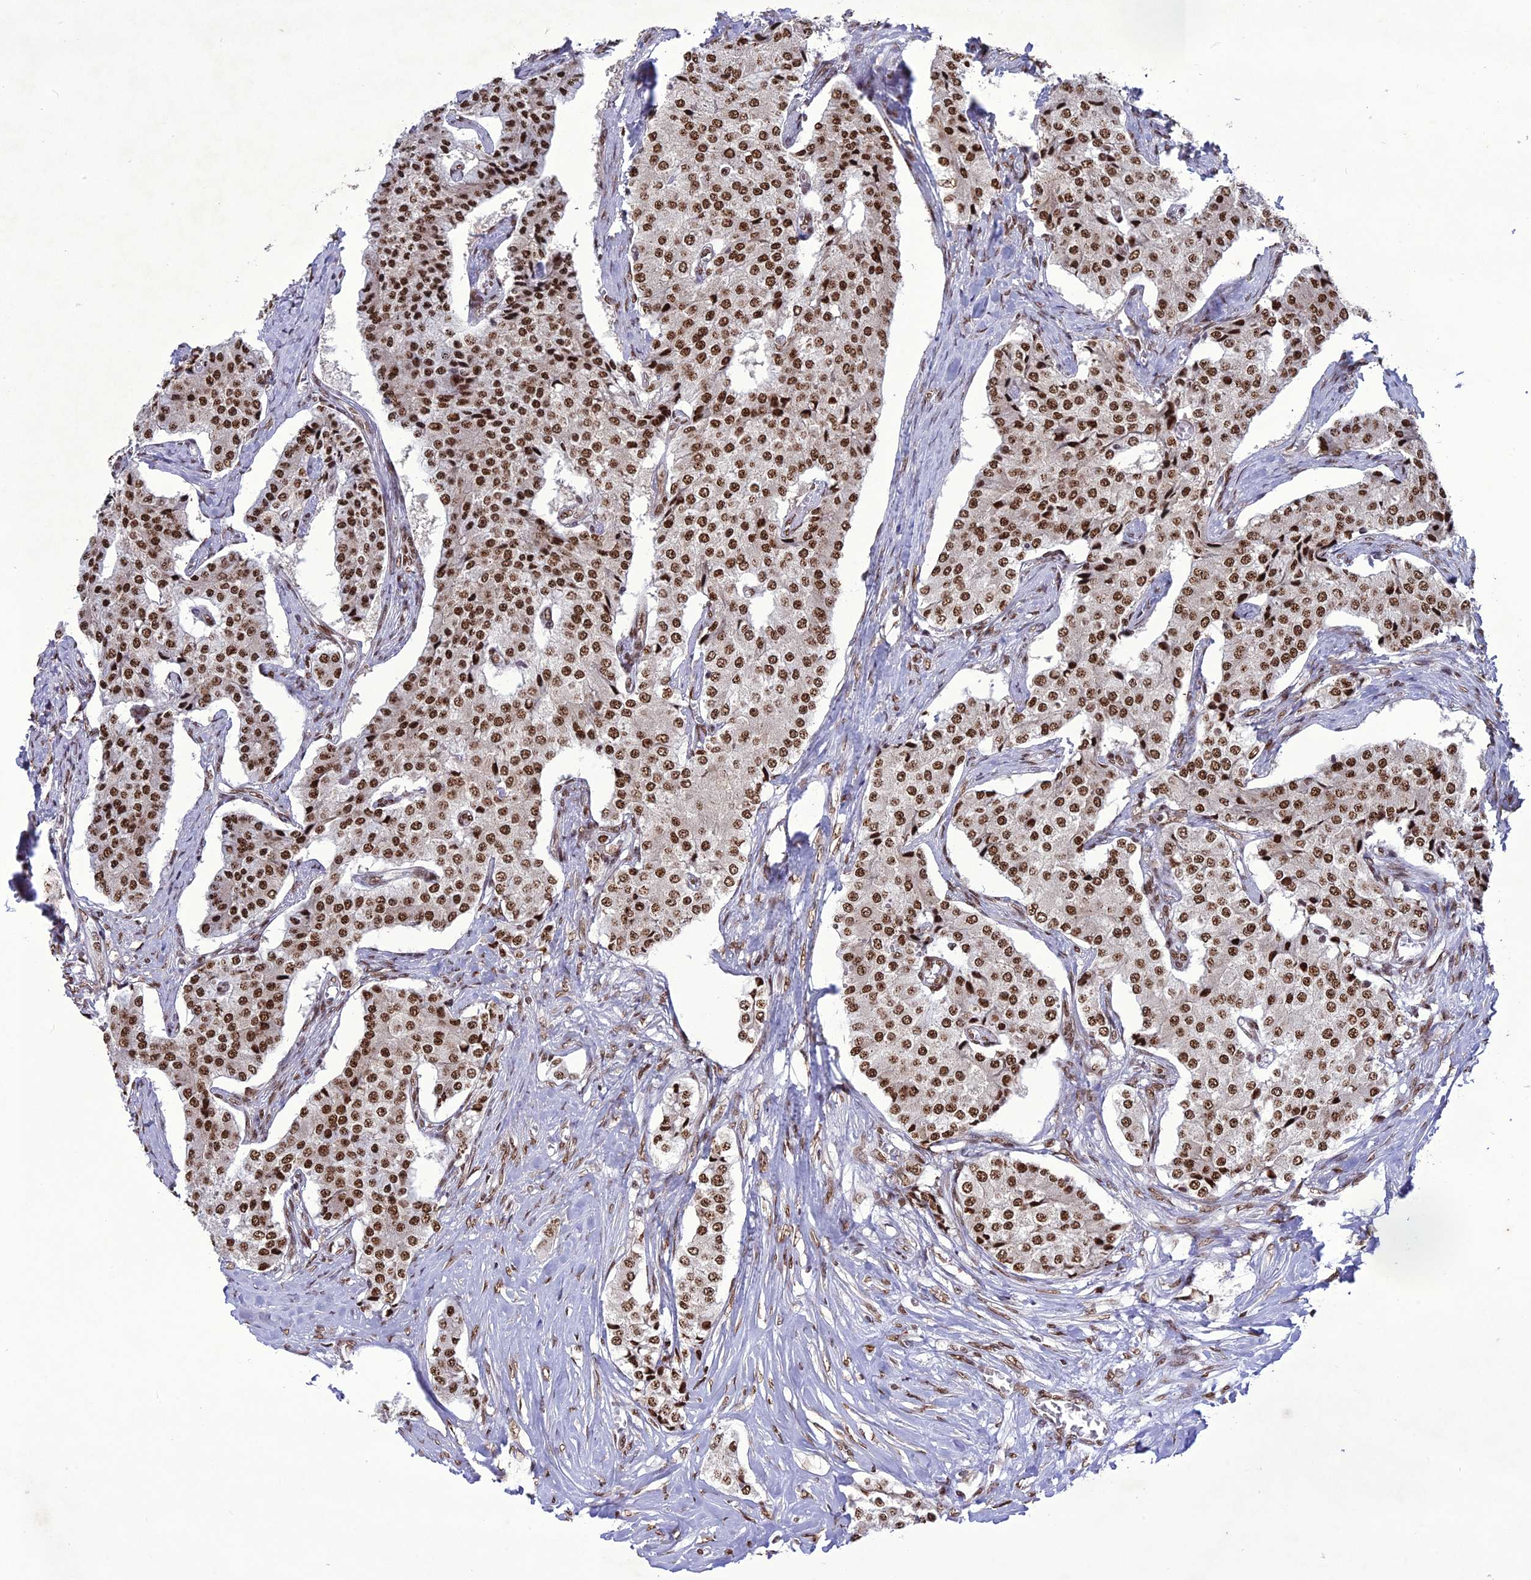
{"staining": {"intensity": "strong", "quantity": ">75%", "location": "nuclear"}, "tissue": "carcinoid", "cell_type": "Tumor cells", "image_type": "cancer", "snomed": [{"axis": "morphology", "description": "Carcinoid, malignant, NOS"}, {"axis": "topography", "description": "Colon"}], "caption": "Carcinoid stained for a protein (brown) reveals strong nuclear positive staining in about >75% of tumor cells.", "gene": "DDX1", "patient": {"sex": "female", "age": 52}}